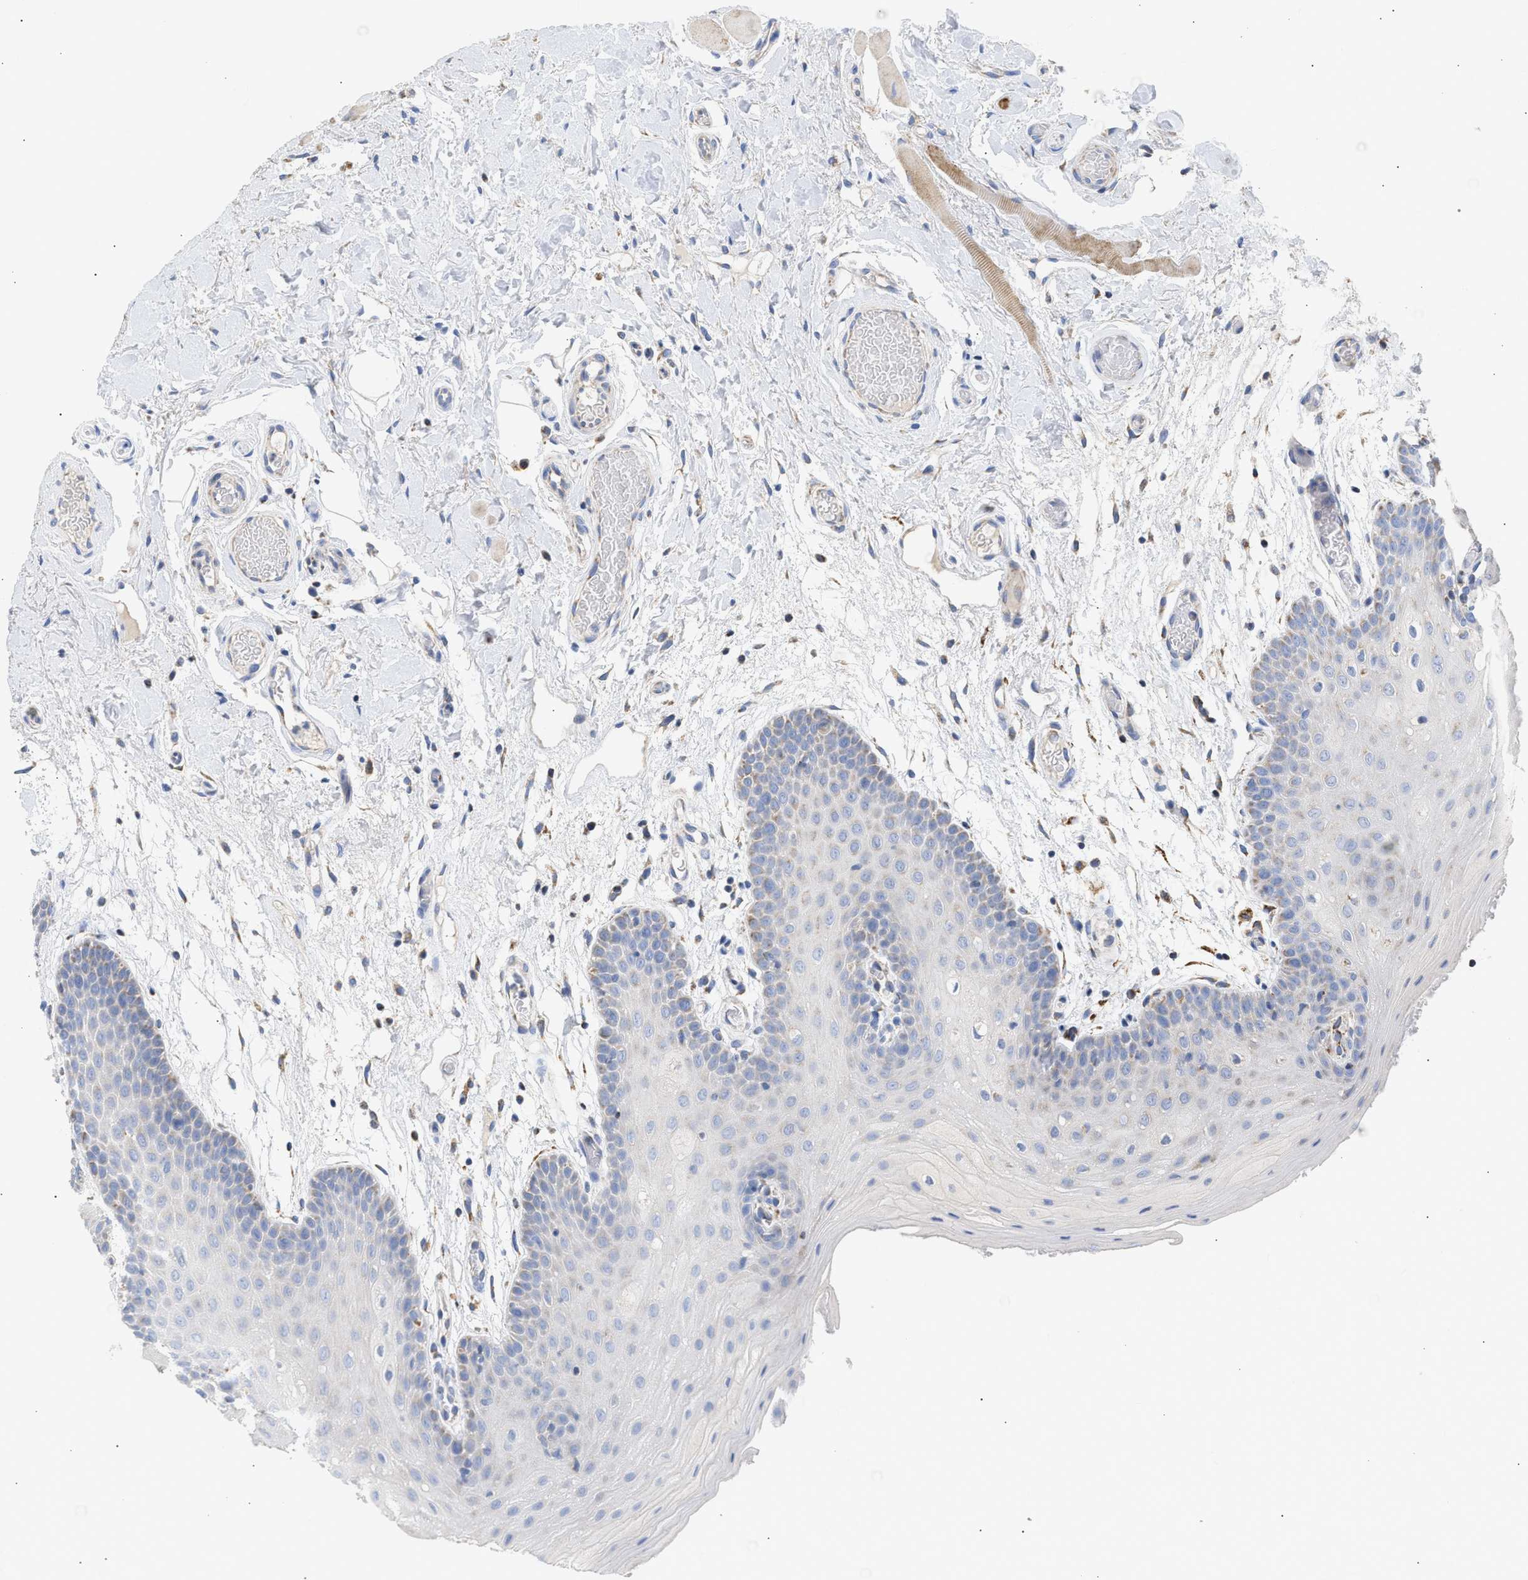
{"staining": {"intensity": "weak", "quantity": "<25%", "location": "cytoplasmic/membranous"}, "tissue": "oral mucosa", "cell_type": "Squamous epithelial cells", "image_type": "normal", "snomed": [{"axis": "morphology", "description": "Normal tissue, NOS"}, {"axis": "morphology", "description": "Squamous cell carcinoma, NOS"}, {"axis": "topography", "description": "Oral tissue"}, {"axis": "topography", "description": "Head-Neck"}], "caption": "Oral mucosa was stained to show a protein in brown. There is no significant positivity in squamous epithelial cells.", "gene": "ACOT13", "patient": {"sex": "male", "age": 71}}